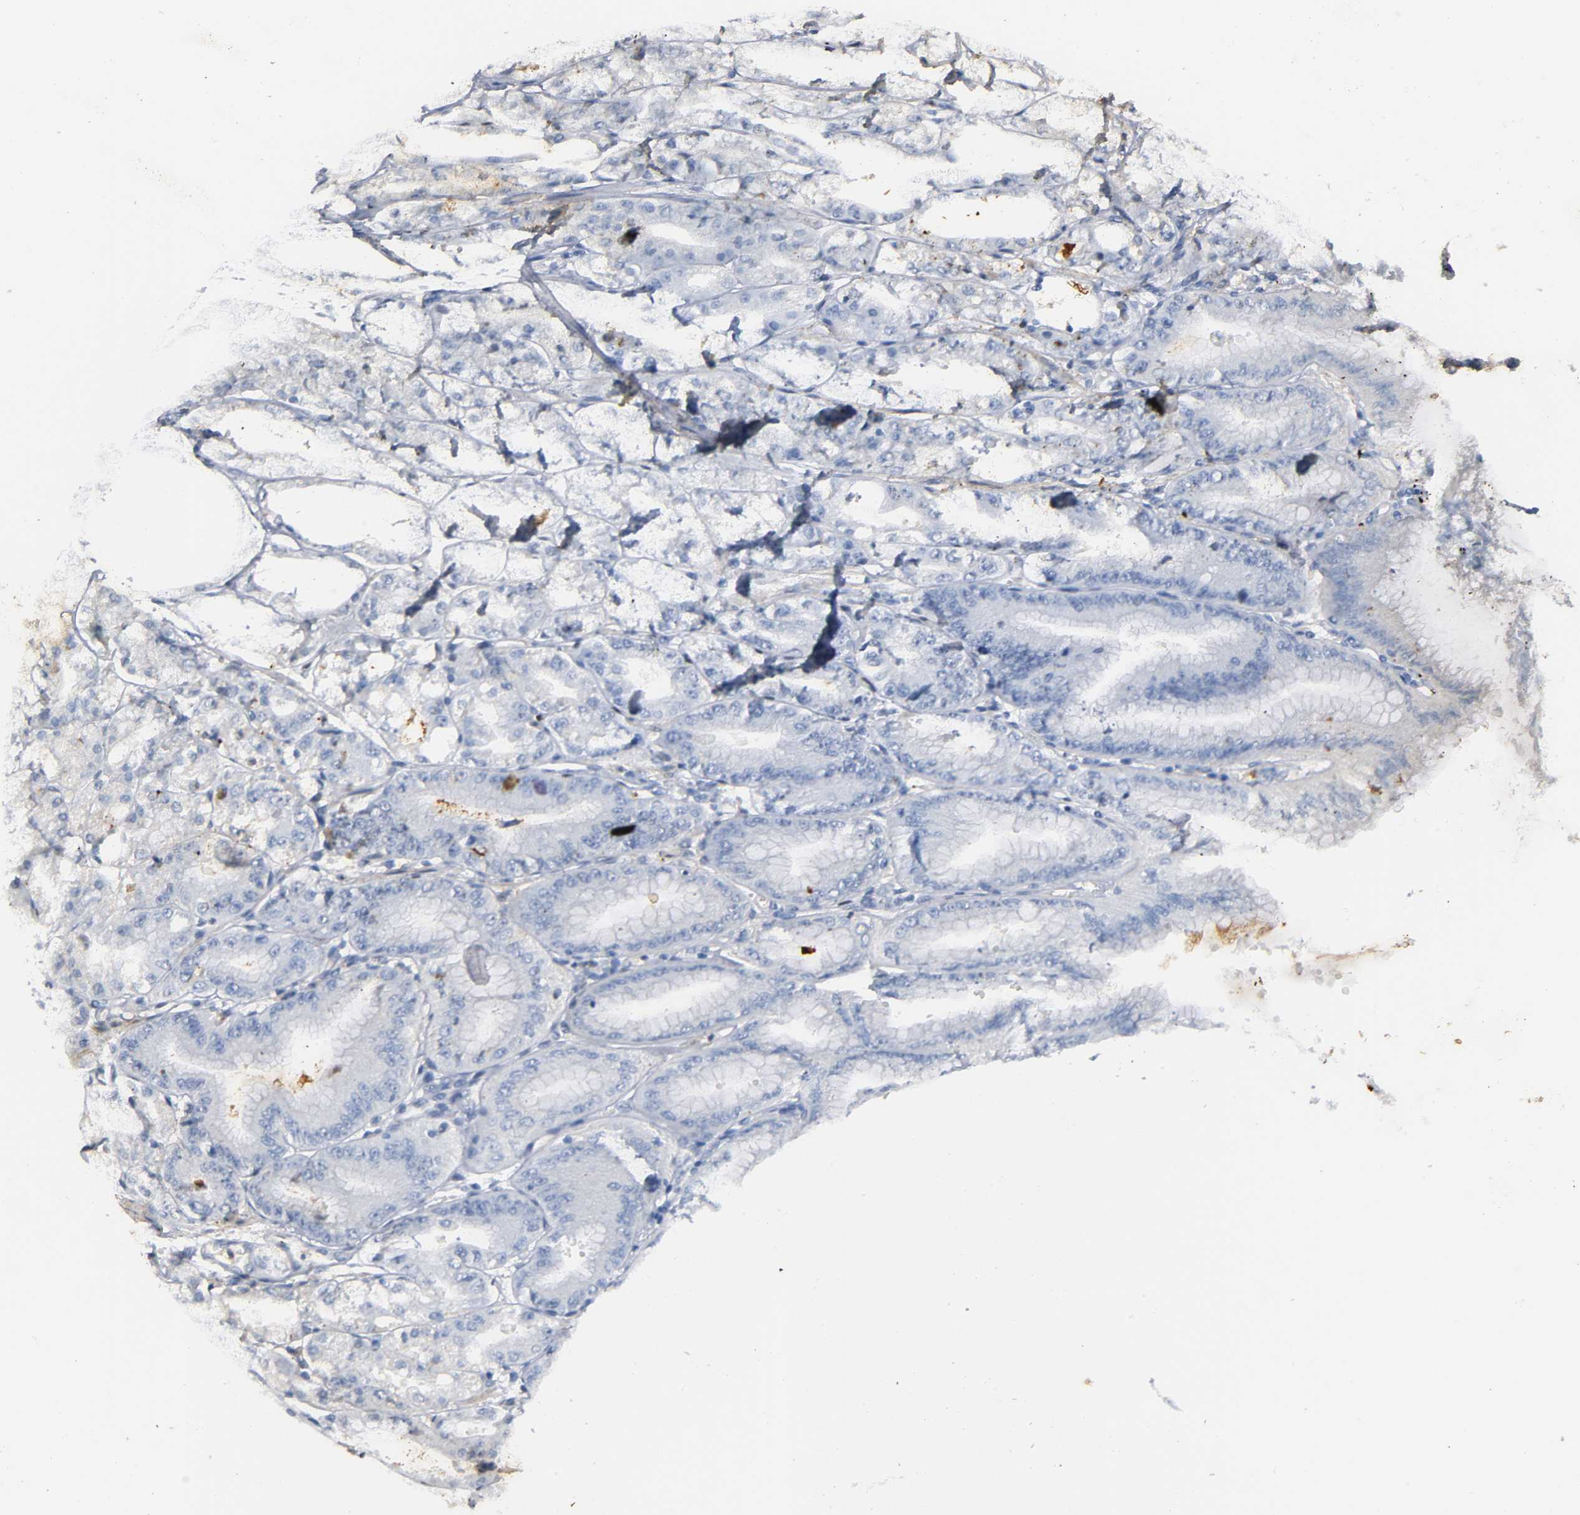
{"staining": {"intensity": "moderate", "quantity": "<25%", "location": "nuclear"}, "tissue": "stomach", "cell_type": "Glandular cells", "image_type": "normal", "snomed": [{"axis": "morphology", "description": "Normal tissue, NOS"}, {"axis": "topography", "description": "Stomach, lower"}], "caption": "This histopathology image exhibits immunohistochemistry (IHC) staining of benign stomach, with low moderate nuclear expression in about <25% of glandular cells.", "gene": "CREBBP", "patient": {"sex": "male", "age": 71}}